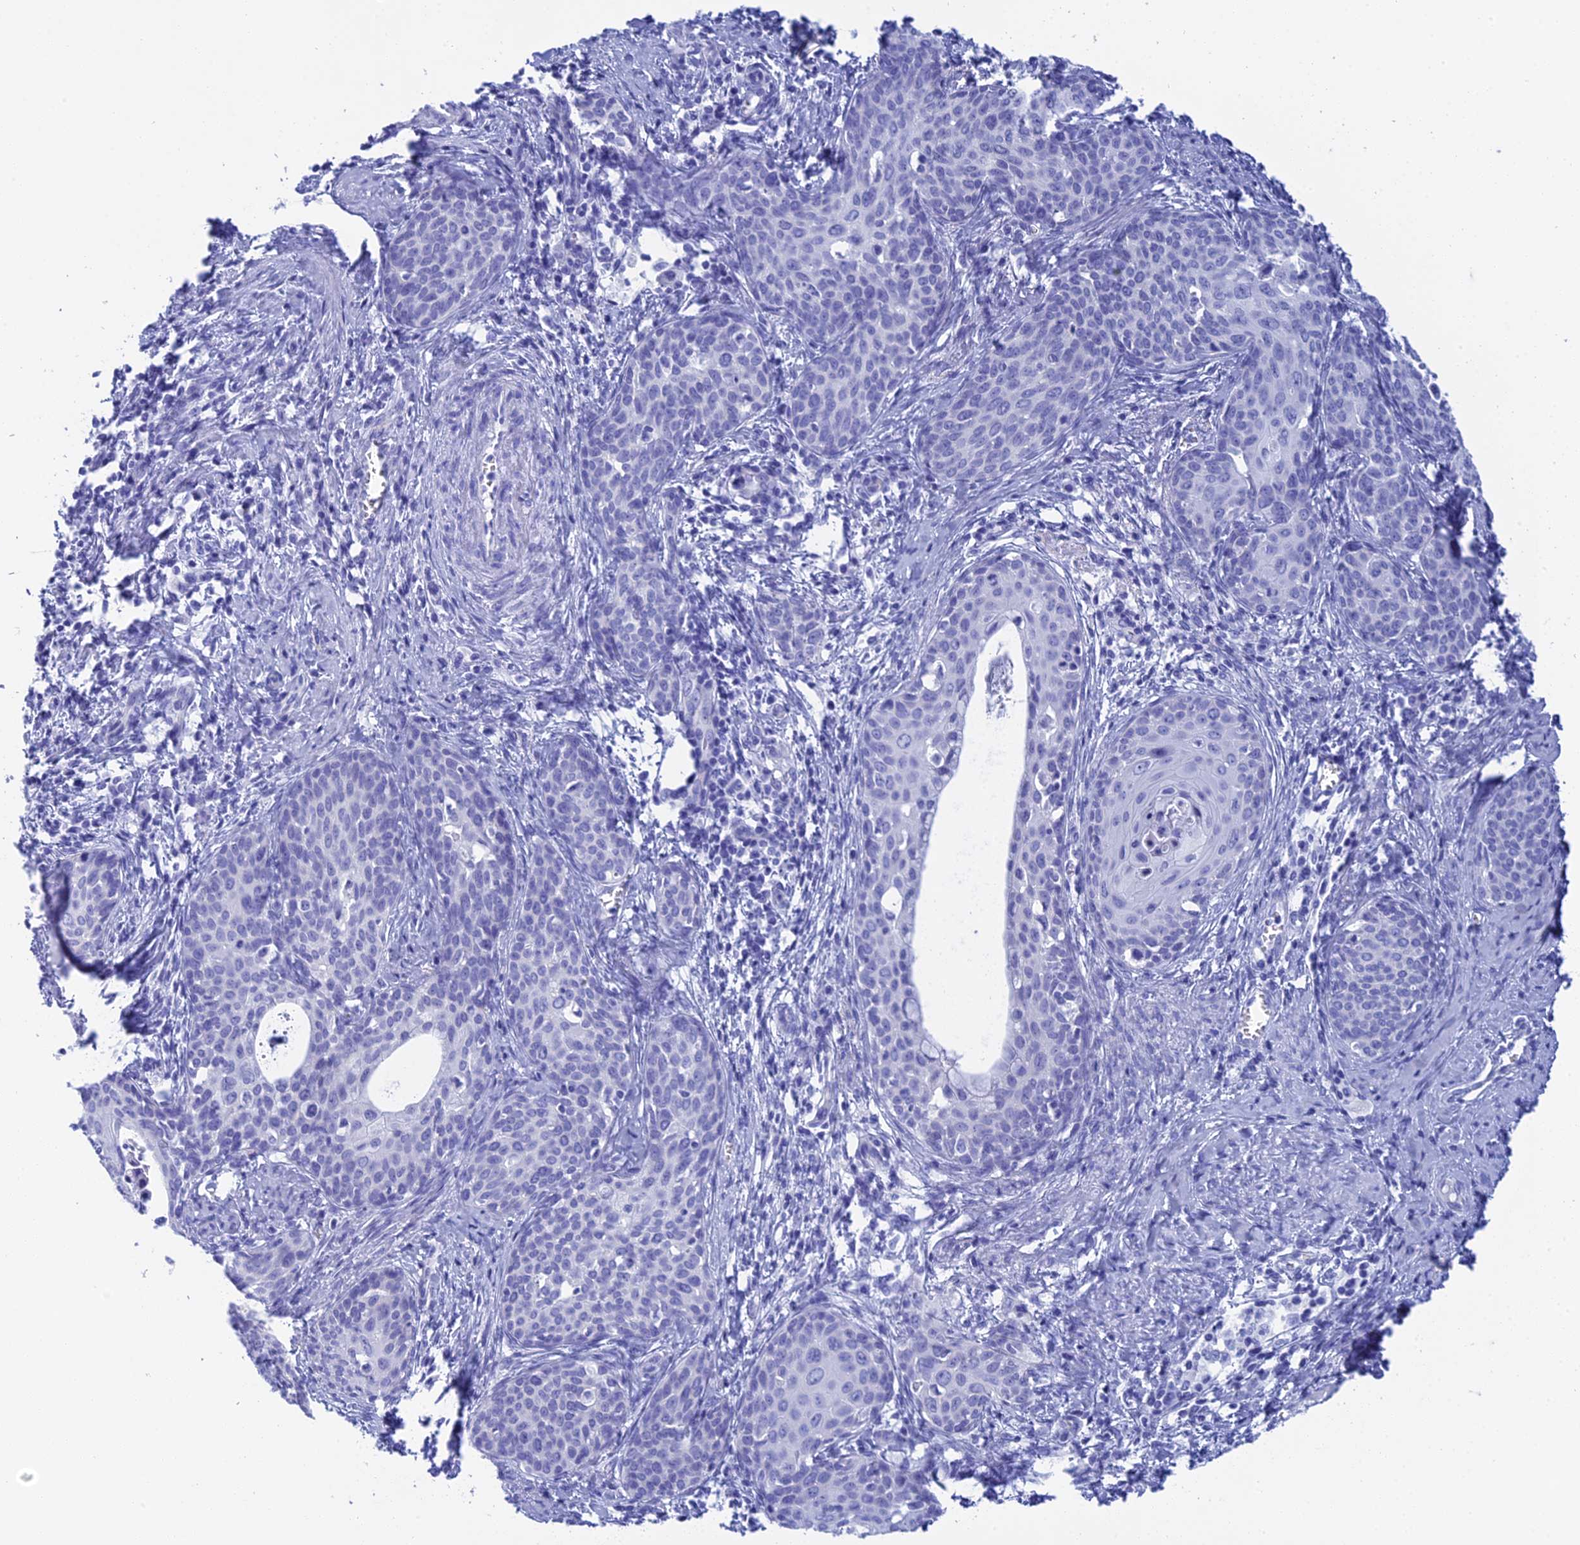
{"staining": {"intensity": "negative", "quantity": "none", "location": "none"}, "tissue": "cervical cancer", "cell_type": "Tumor cells", "image_type": "cancer", "snomed": [{"axis": "morphology", "description": "Squamous cell carcinoma, NOS"}, {"axis": "topography", "description": "Cervix"}], "caption": "Tumor cells are negative for brown protein staining in squamous cell carcinoma (cervical).", "gene": "TEX101", "patient": {"sex": "female", "age": 52}}